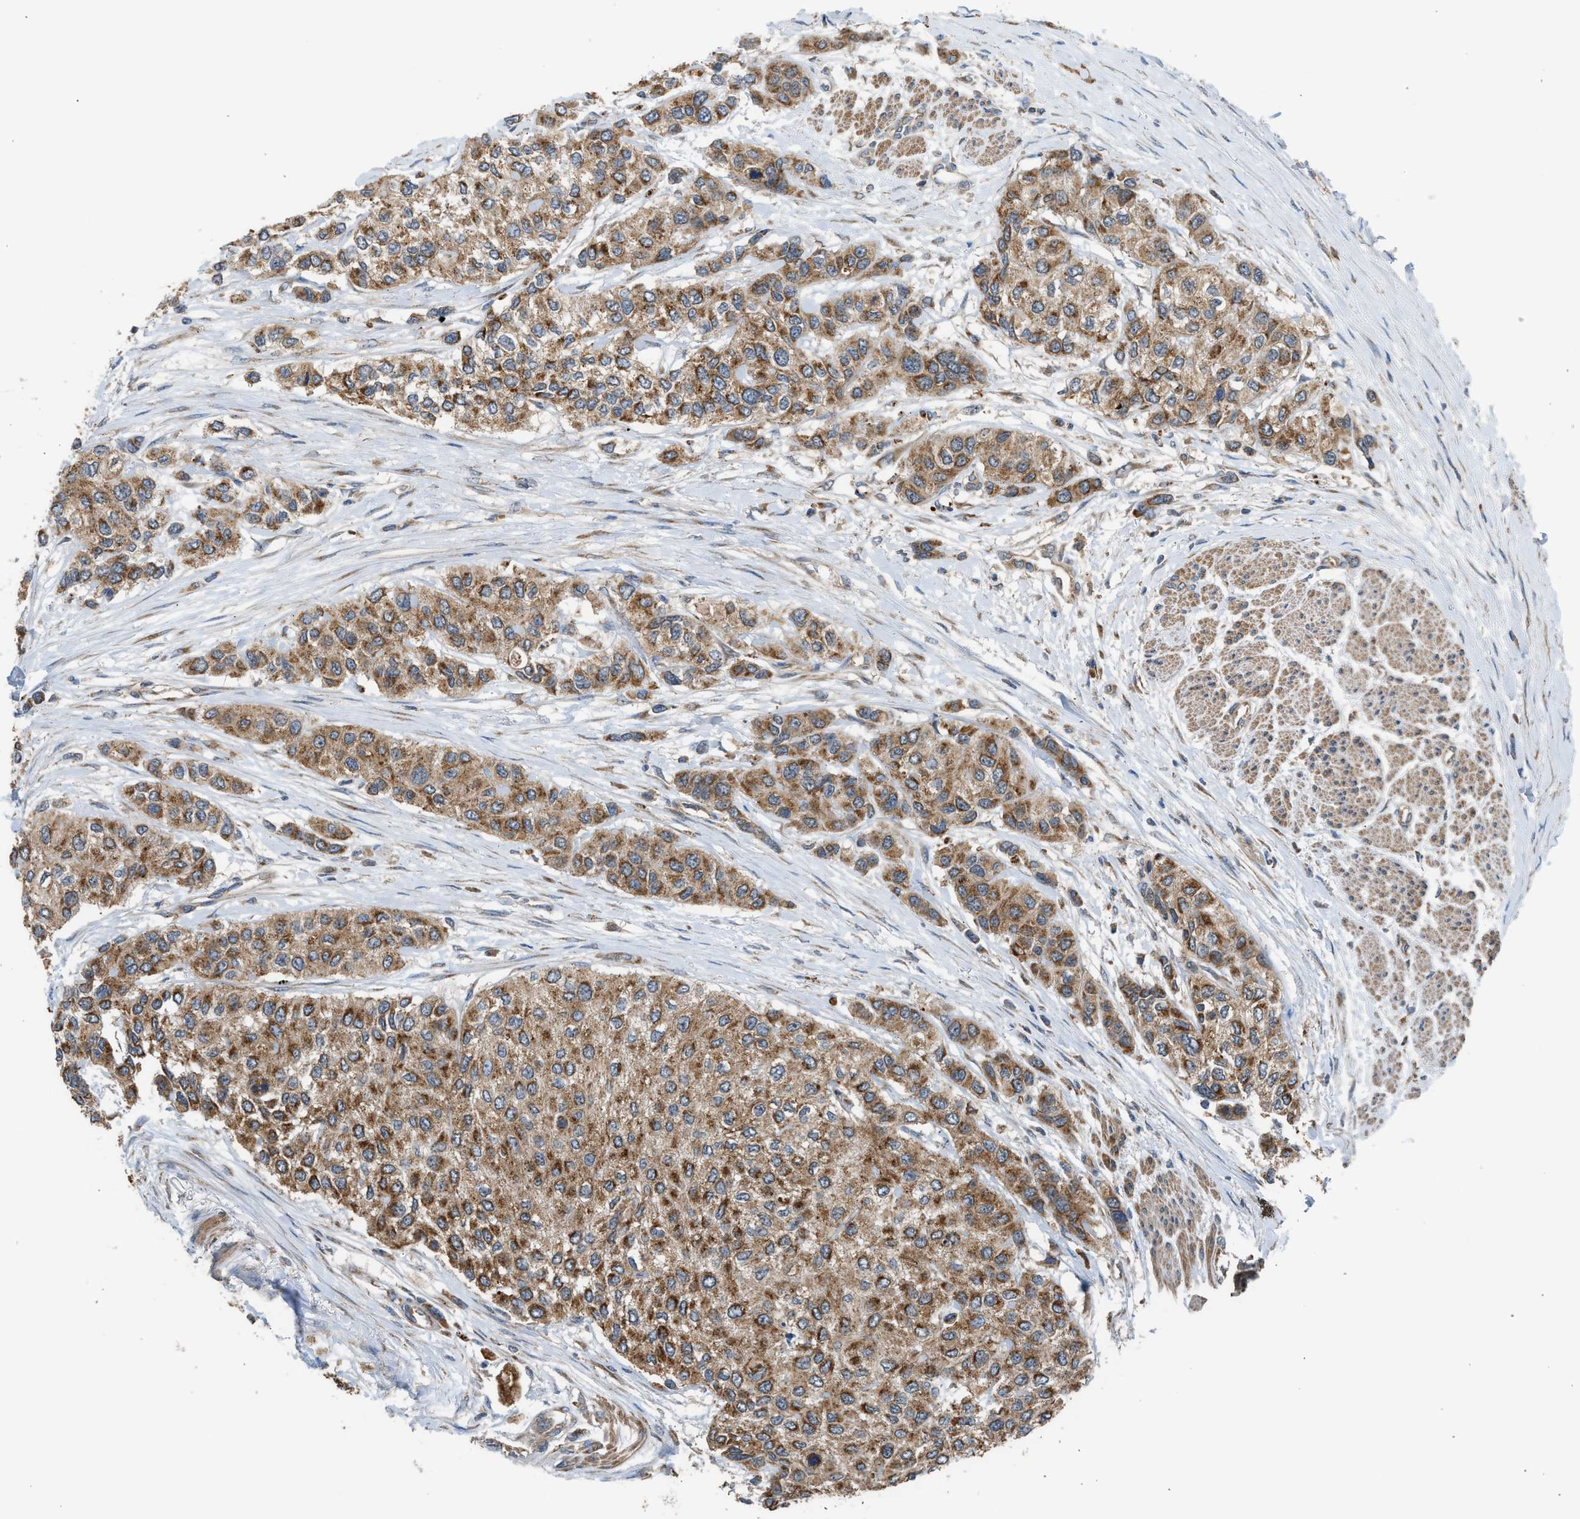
{"staining": {"intensity": "strong", "quantity": ">75%", "location": "cytoplasmic/membranous"}, "tissue": "urothelial cancer", "cell_type": "Tumor cells", "image_type": "cancer", "snomed": [{"axis": "morphology", "description": "Urothelial carcinoma, High grade"}, {"axis": "topography", "description": "Urinary bladder"}], "caption": "High-grade urothelial carcinoma tissue exhibits strong cytoplasmic/membranous positivity in about >75% of tumor cells, visualized by immunohistochemistry. The protein is shown in brown color, while the nuclei are stained blue.", "gene": "STARD3", "patient": {"sex": "female", "age": 56}}